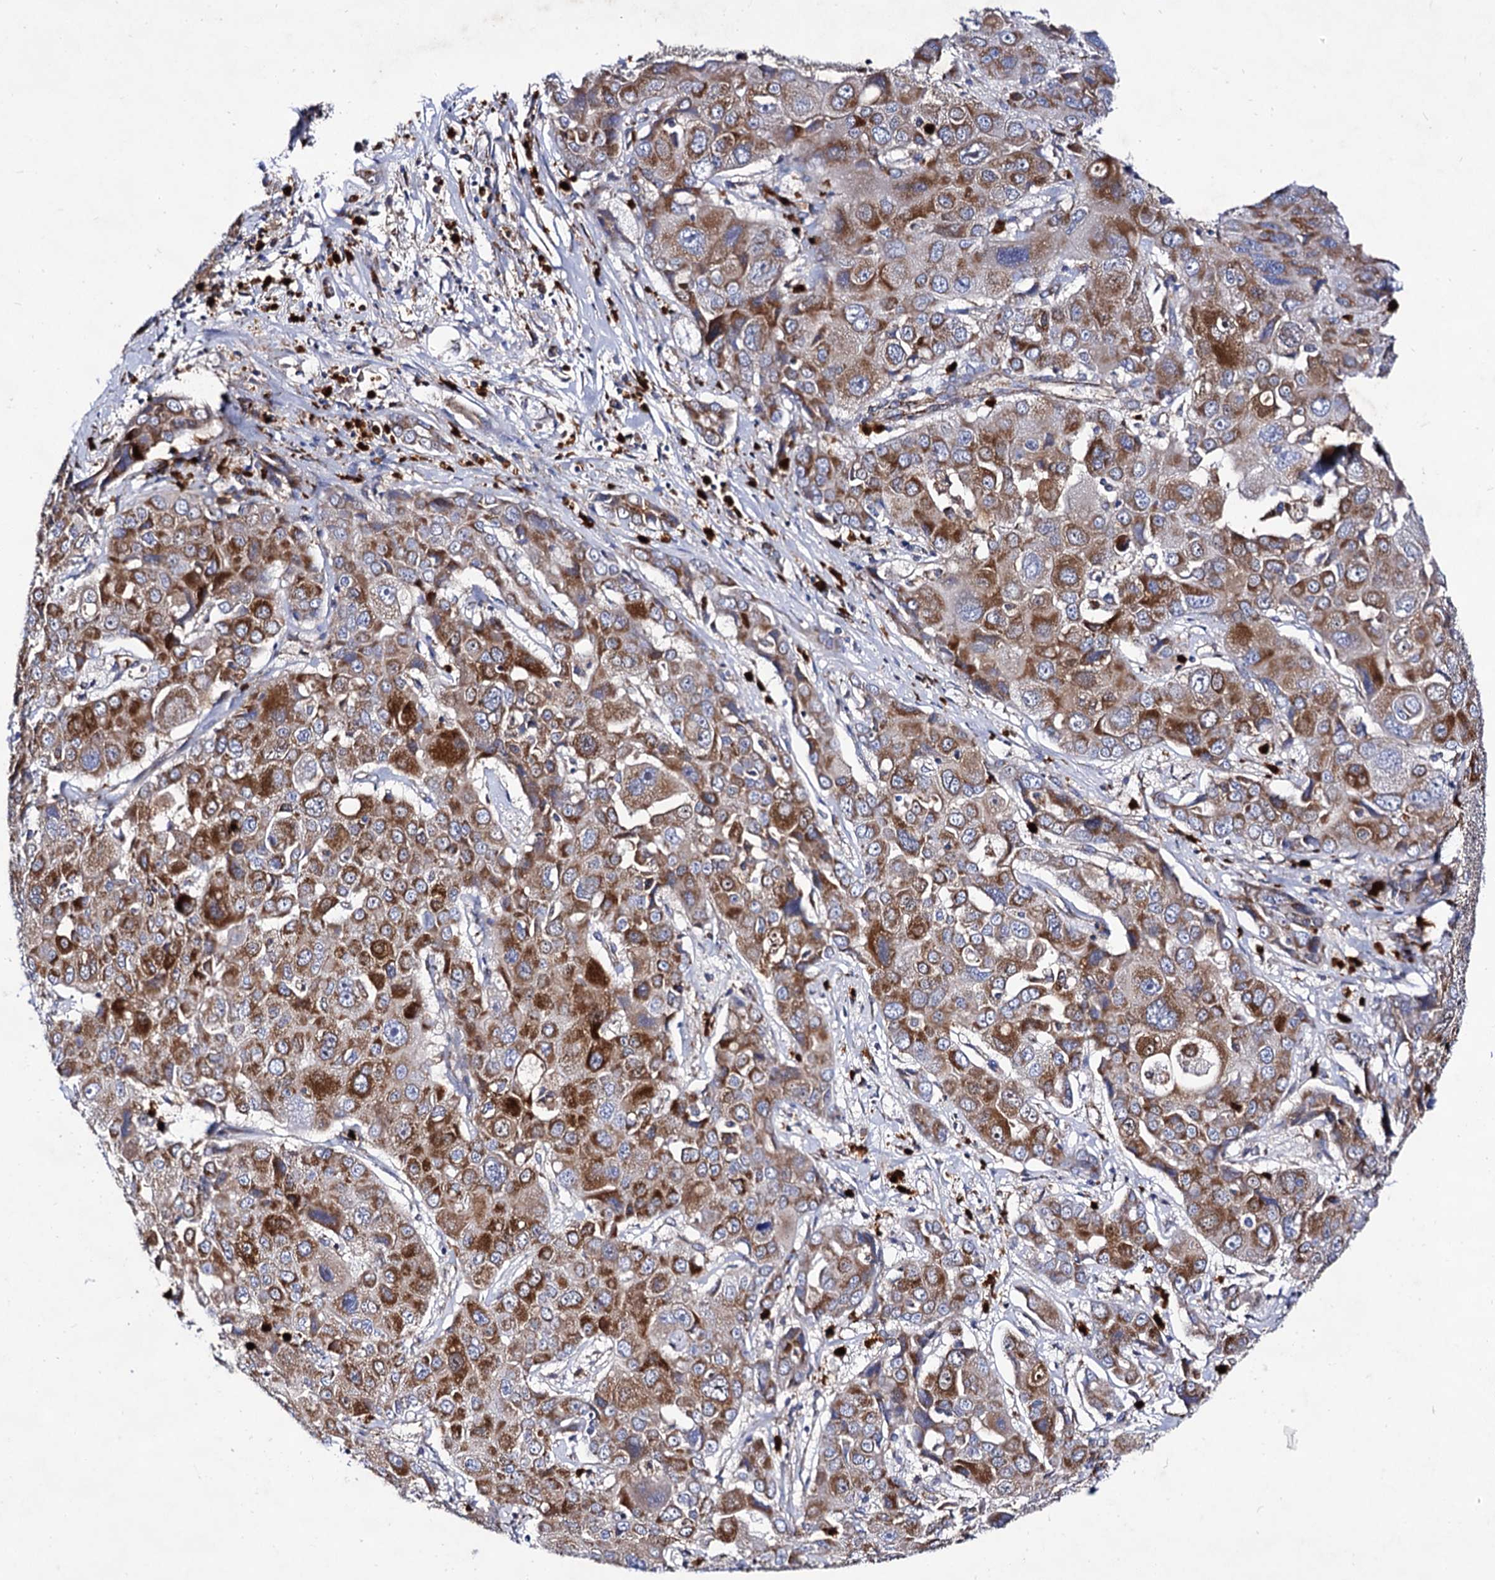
{"staining": {"intensity": "moderate", "quantity": ">75%", "location": "cytoplasmic/membranous"}, "tissue": "liver cancer", "cell_type": "Tumor cells", "image_type": "cancer", "snomed": [{"axis": "morphology", "description": "Cholangiocarcinoma"}, {"axis": "topography", "description": "Liver"}], "caption": "Liver cancer was stained to show a protein in brown. There is medium levels of moderate cytoplasmic/membranous positivity in about >75% of tumor cells.", "gene": "ACAD9", "patient": {"sex": "male", "age": 67}}